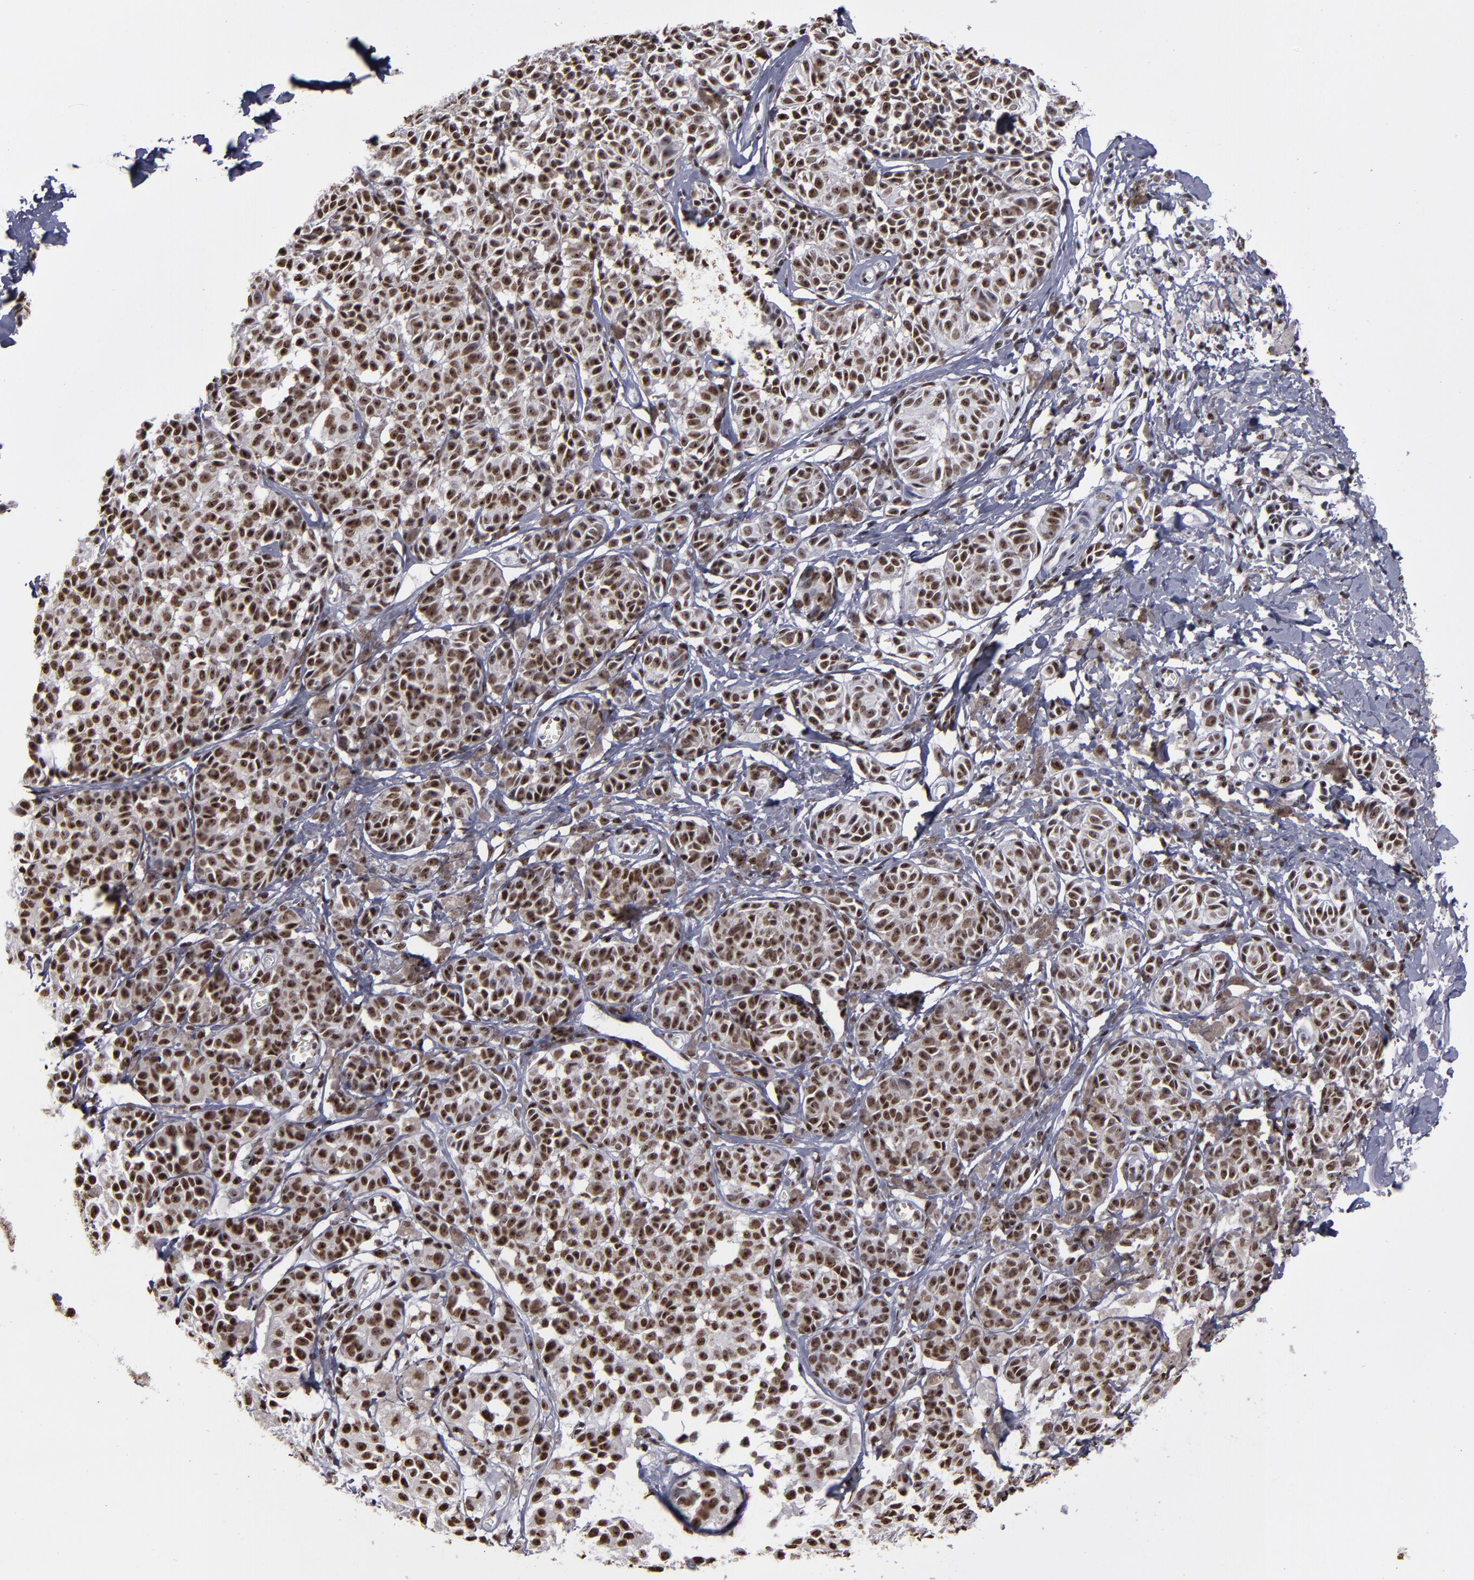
{"staining": {"intensity": "strong", "quantity": ">75%", "location": "nuclear"}, "tissue": "melanoma", "cell_type": "Tumor cells", "image_type": "cancer", "snomed": [{"axis": "morphology", "description": "Malignant melanoma, NOS"}, {"axis": "topography", "description": "Skin"}], "caption": "A brown stain highlights strong nuclear expression of a protein in human malignant melanoma tumor cells.", "gene": "HNRNPA2B1", "patient": {"sex": "male", "age": 76}}